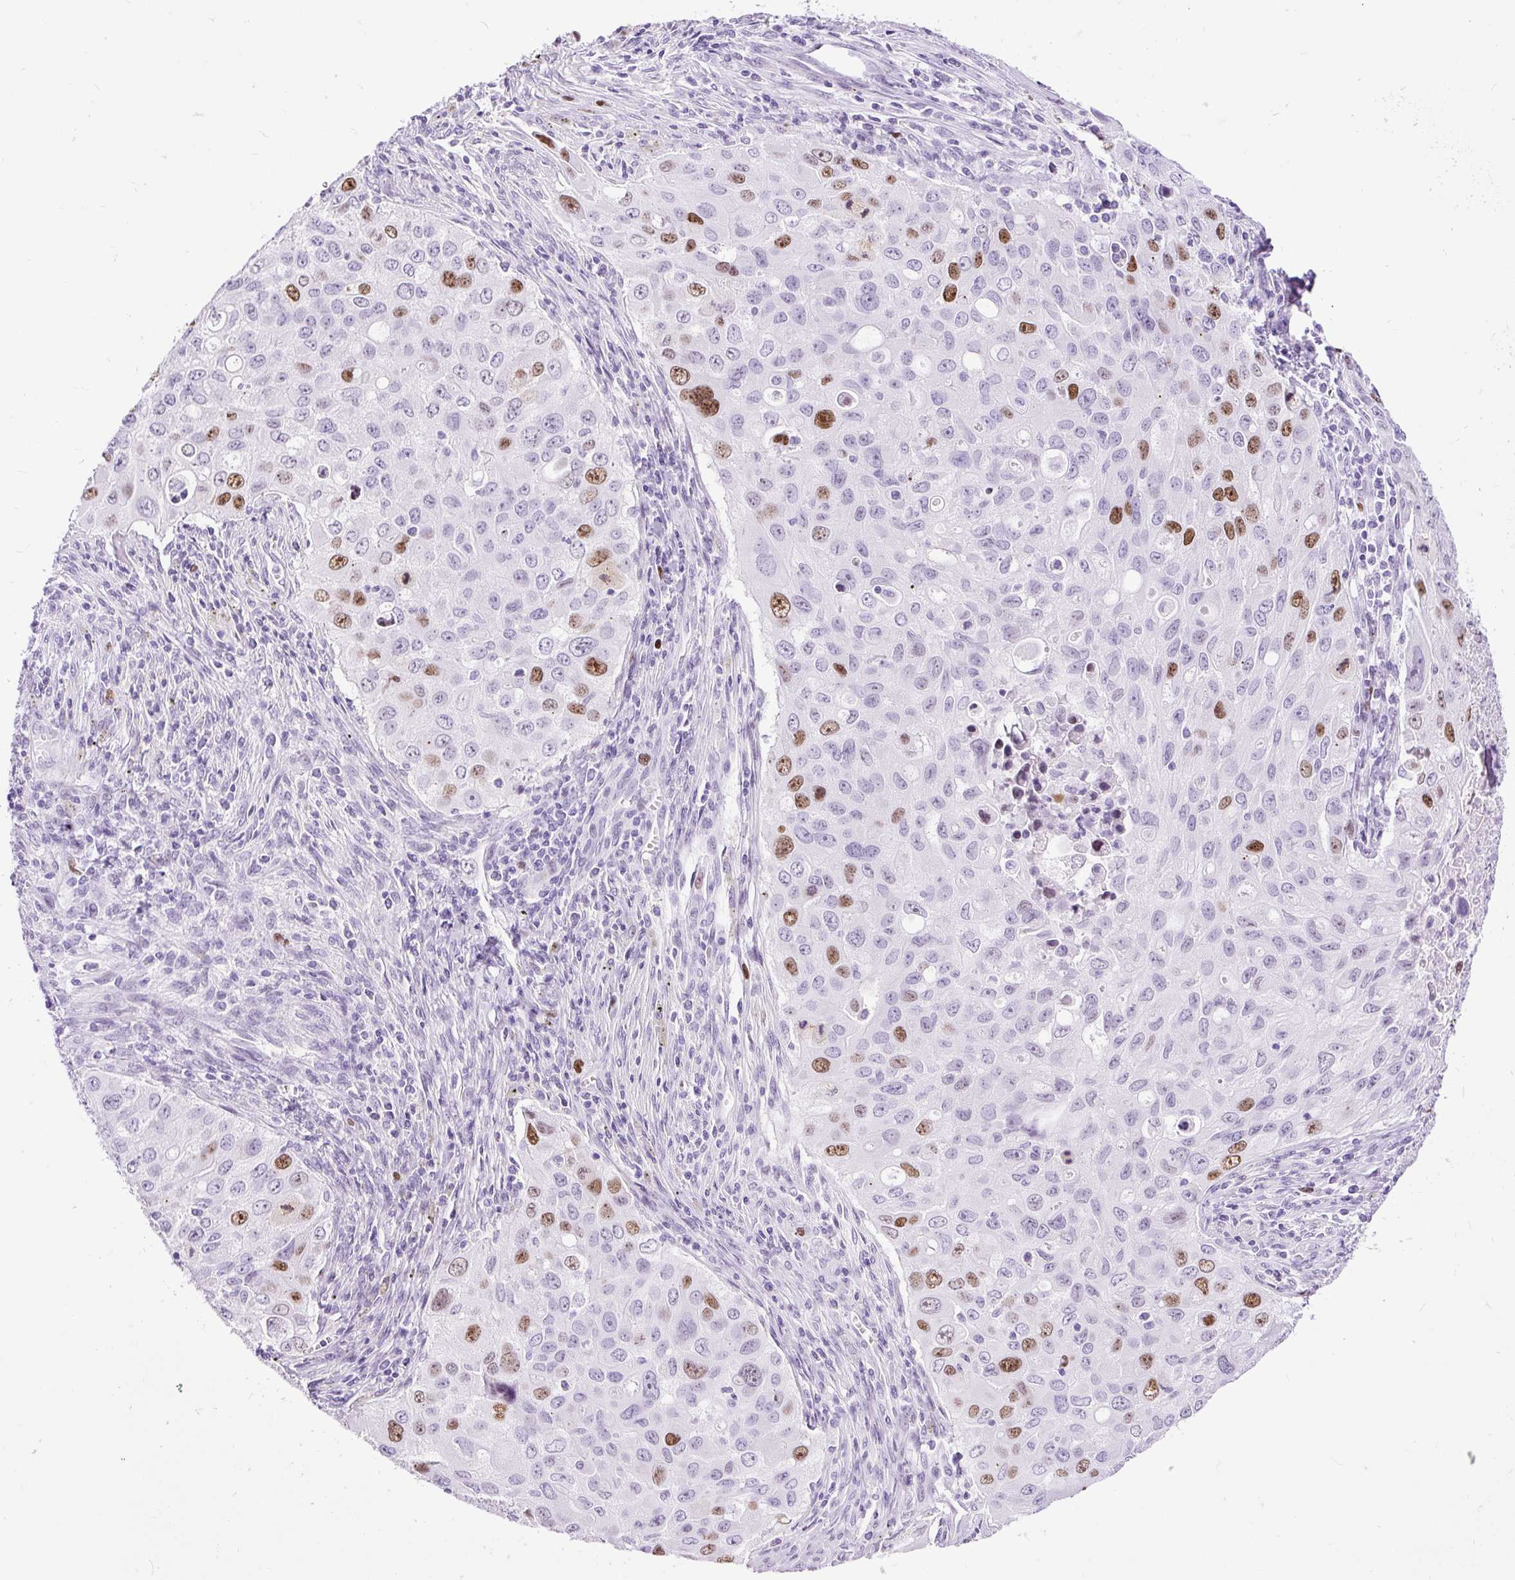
{"staining": {"intensity": "strong", "quantity": "<25%", "location": "nuclear"}, "tissue": "lung cancer", "cell_type": "Tumor cells", "image_type": "cancer", "snomed": [{"axis": "morphology", "description": "Adenocarcinoma, NOS"}, {"axis": "morphology", "description": "Adenocarcinoma, metastatic, NOS"}, {"axis": "topography", "description": "Lymph node"}, {"axis": "topography", "description": "Lung"}], "caption": "Immunohistochemistry micrograph of neoplastic tissue: adenocarcinoma (lung) stained using IHC reveals medium levels of strong protein expression localized specifically in the nuclear of tumor cells, appearing as a nuclear brown color.", "gene": "RACGAP1", "patient": {"sex": "female", "age": 42}}